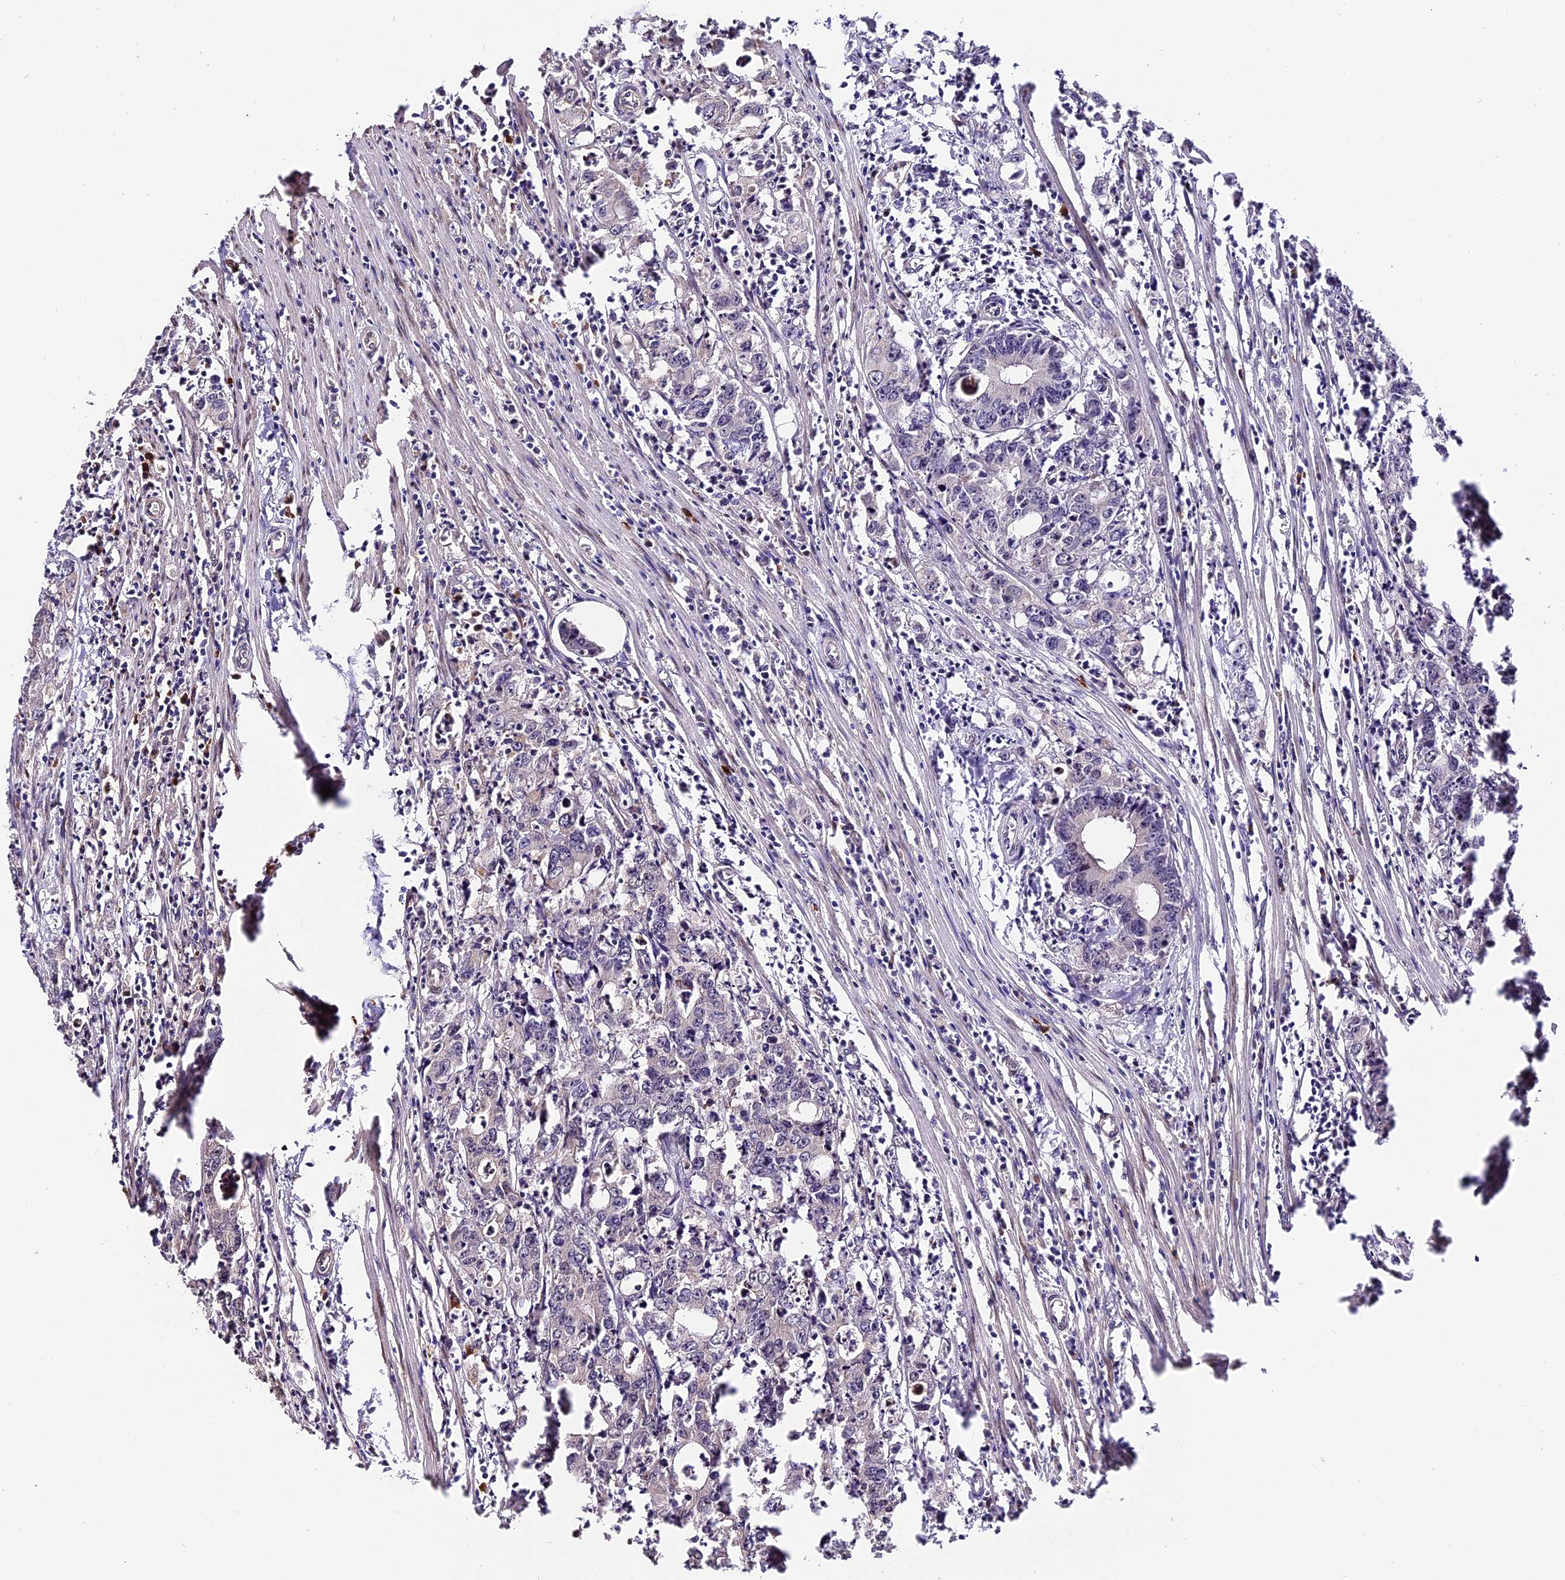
{"staining": {"intensity": "negative", "quantity": "none", "location": "none"}, "tissue": "colorectal cancer", "cell_type": "Tumor cells", "image_type": "cancer", "snomed": [{"axis": "morphology", "description": "Adenocarcinoma, NOS"}, {"axis": "topography", "description": "Colon"}], "caption": "This is an immunohistochemistry micrograph of human colorectal cancer (adenocarcinoma). There is no staining in tumor cells.", "gene": "HERPUD1", "patient": {"sex": "female", "age": 75}}